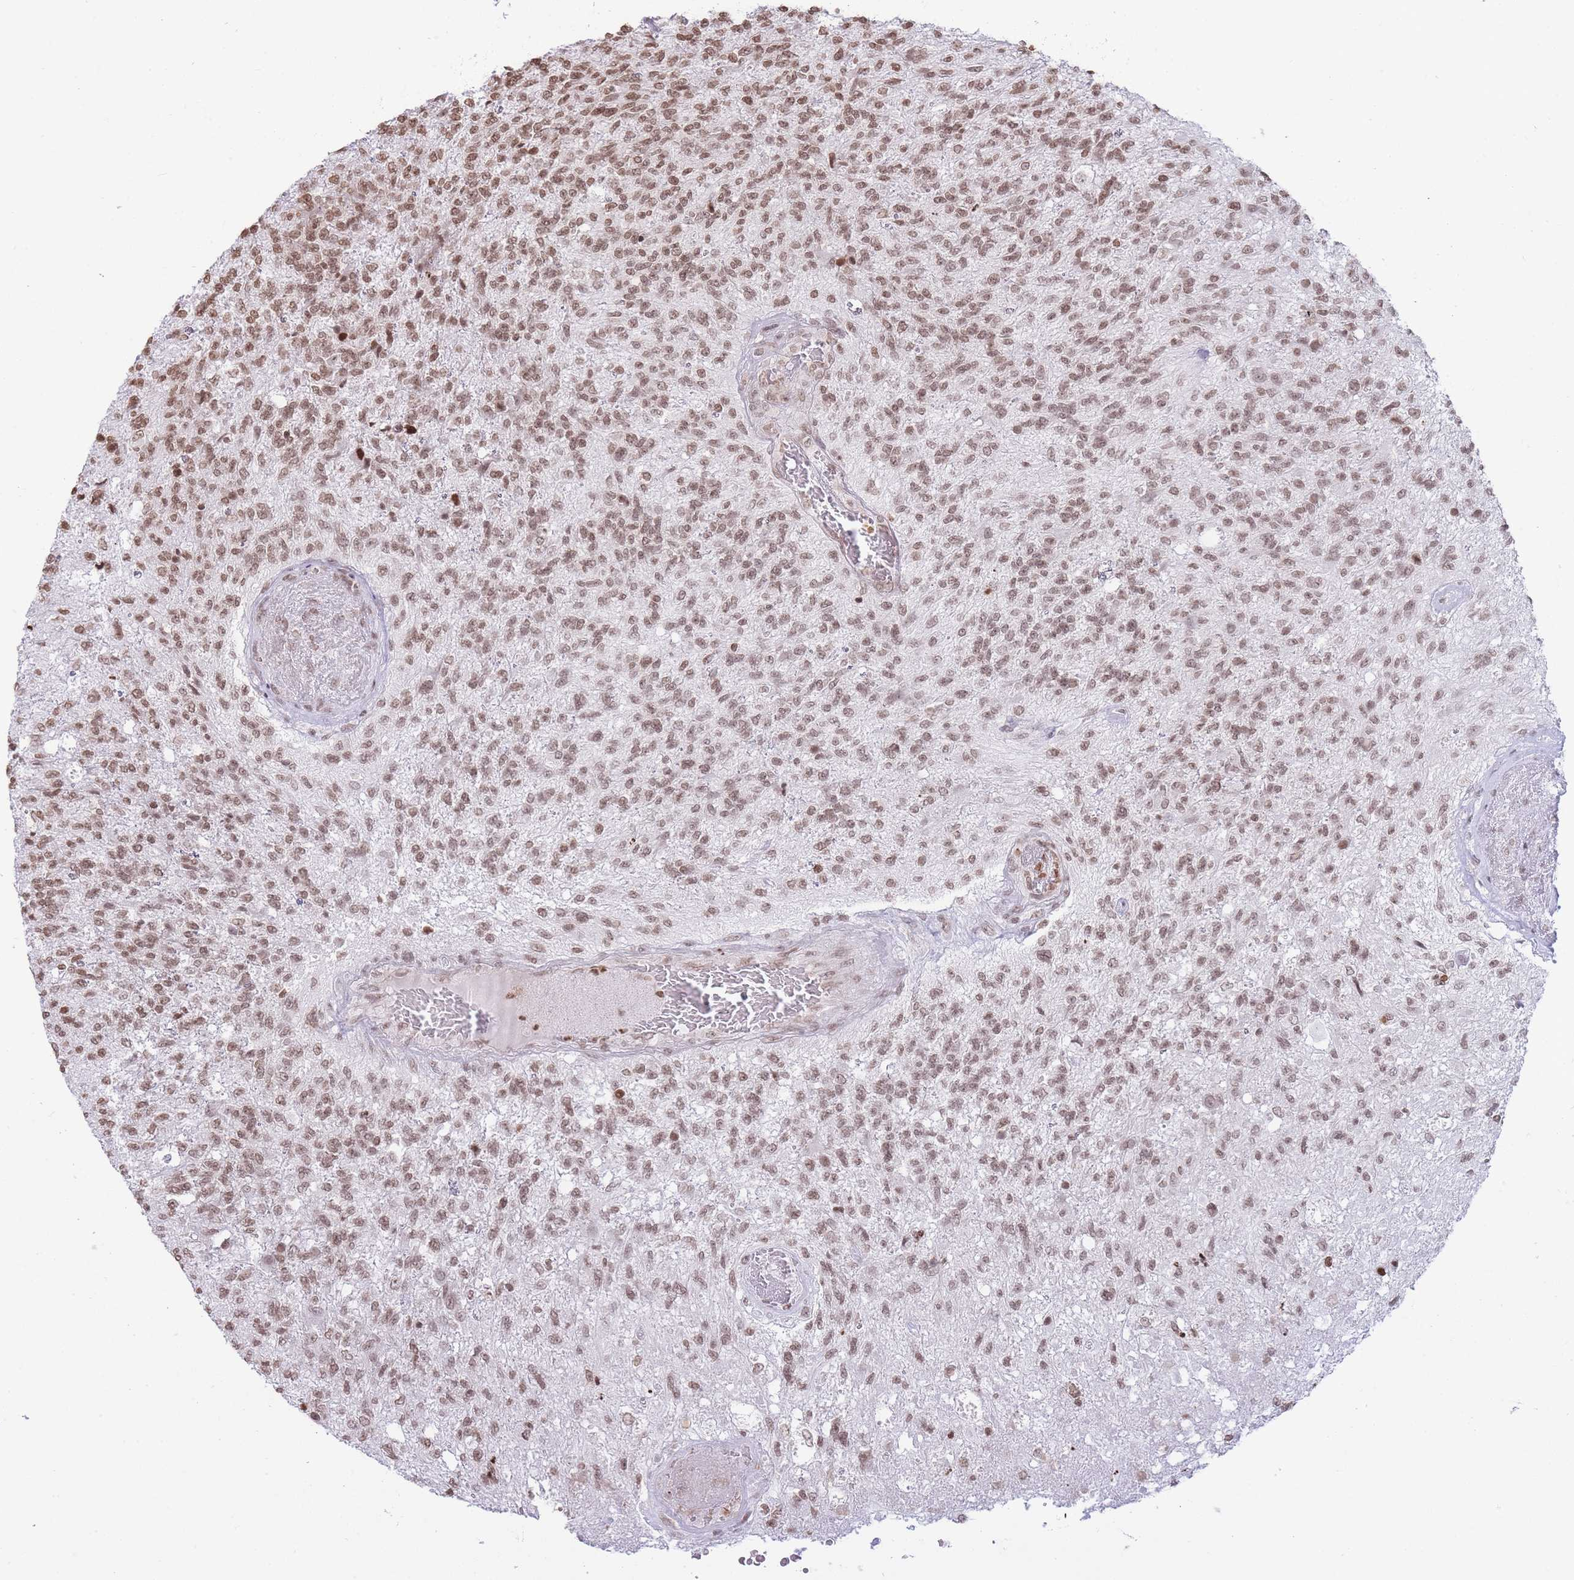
{"staining": {"intensity": "moderate", "quantity": ">75%", "location": "nuclear"}, "tissue": "glioma", "cell_type": "Tumor cells", "image_type": "cancer", "snomed": [{"axis": "morphology", "description": "Glioma, malignant, High grade"}, {"axis": "topography", "description": "Brain"}], "caption": "Protein staining reveals moderate nuclear staining in approximately >75% of tumor cells in malignant glioma (high-grade). (brown staining indicates protein expression, while blue staining denotes nuclei).", "gene": "SHISAL1", "patient": {"sex": "male", "age": 56}}